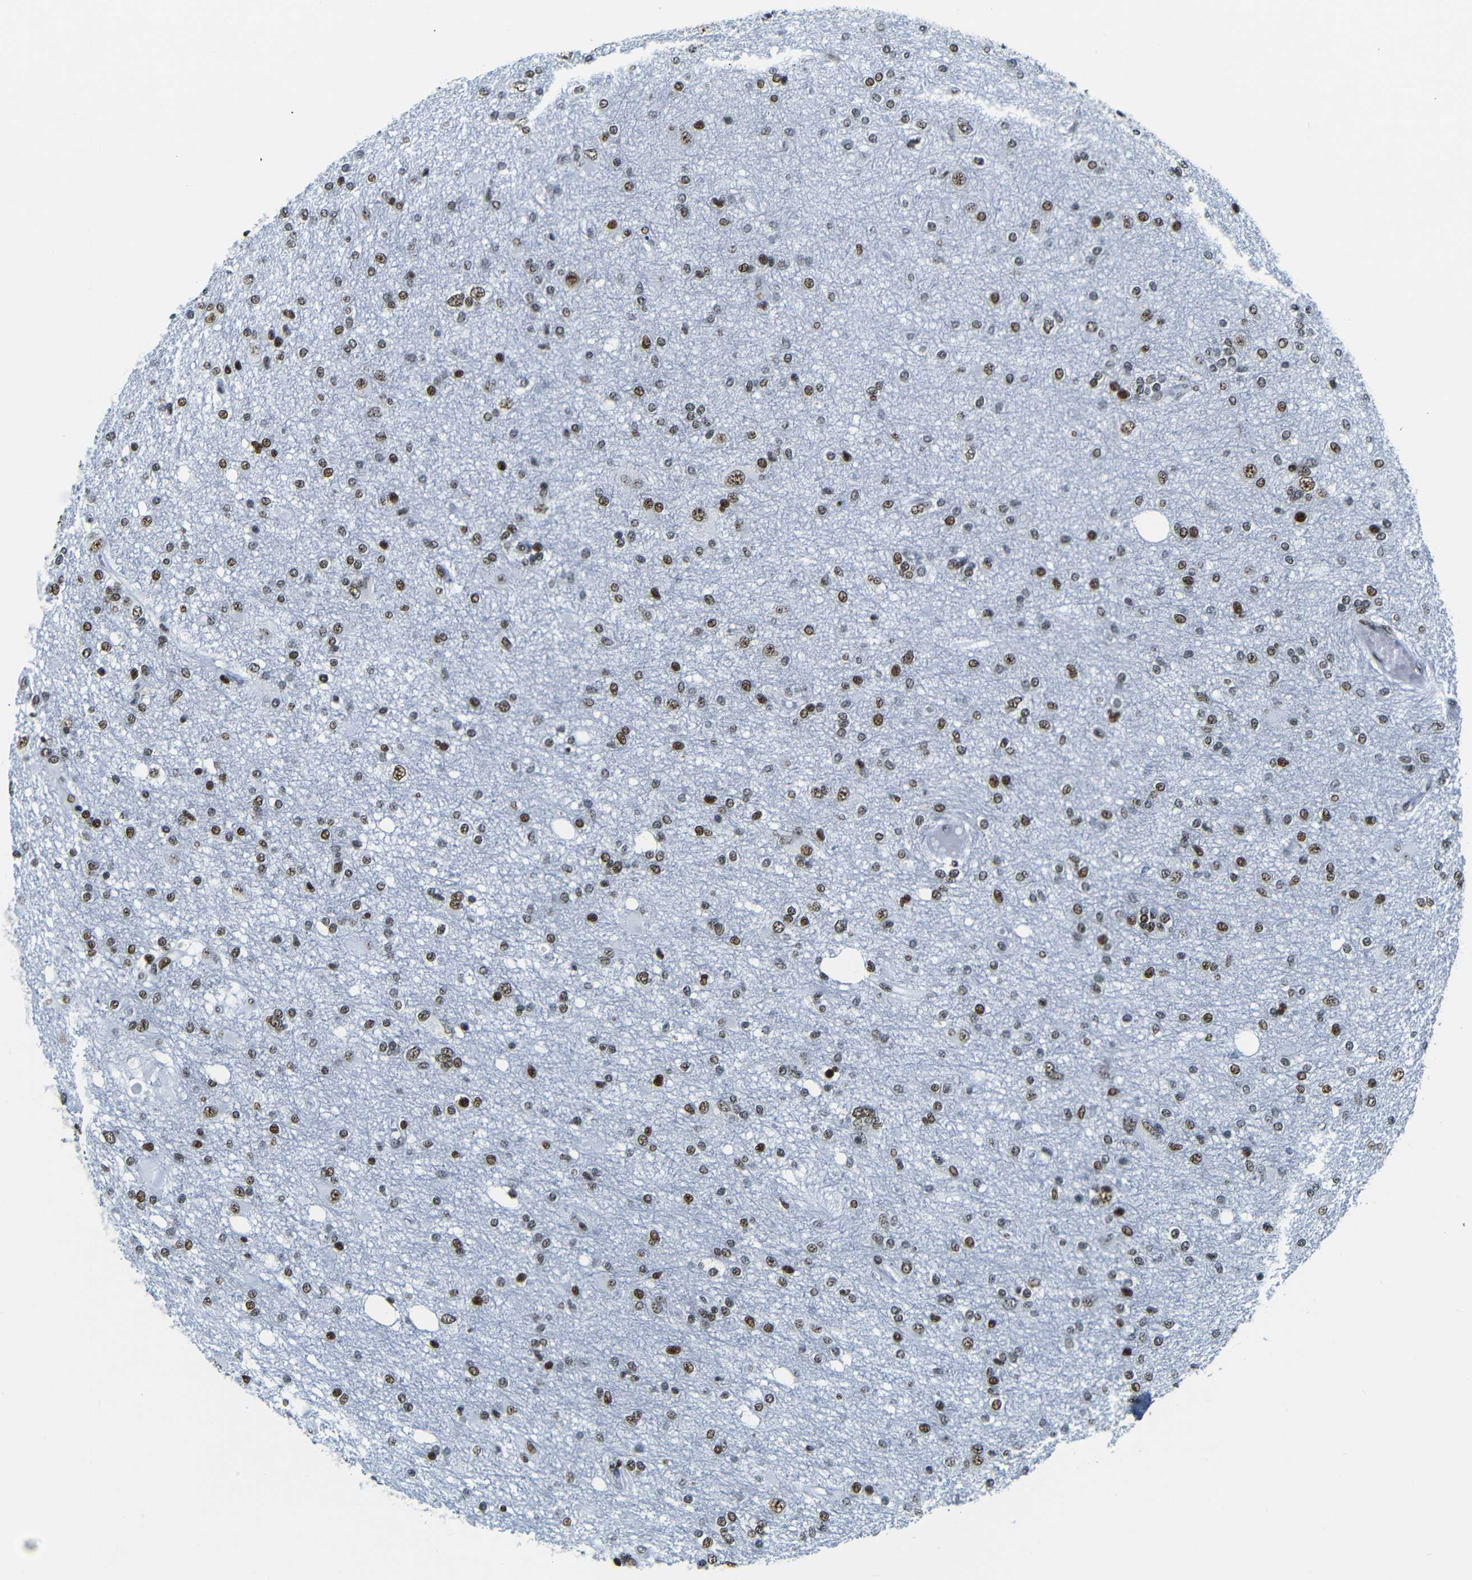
{"staining": {"intensity": "strong", "quantity": ">75%", "location": "nuclear"}, "tissue": "glioma", "cell_type": "Tumor cells", "image_type": "cancer", "snomed": [{"axis": "morphology", "description": "Glioma, malignant, High grade"}, {"axis": "topography", "description": "Brain"}], "caption": "High-magnification brightfield microscopy of glioma stained with DAB (3,3'-diaminobenzidine) (brown) and counterstained with hematoxylin (blue). tumor cells exhibit strong nuclear positivity is appreciated in approximately>75% of cells. (DAB (3,3'-diaminobenzidine) IHC, brown staining for protein, blue staining for nuclei).", "gene": "SRSF1", "patient": {"sex": "female", "age": 59}}